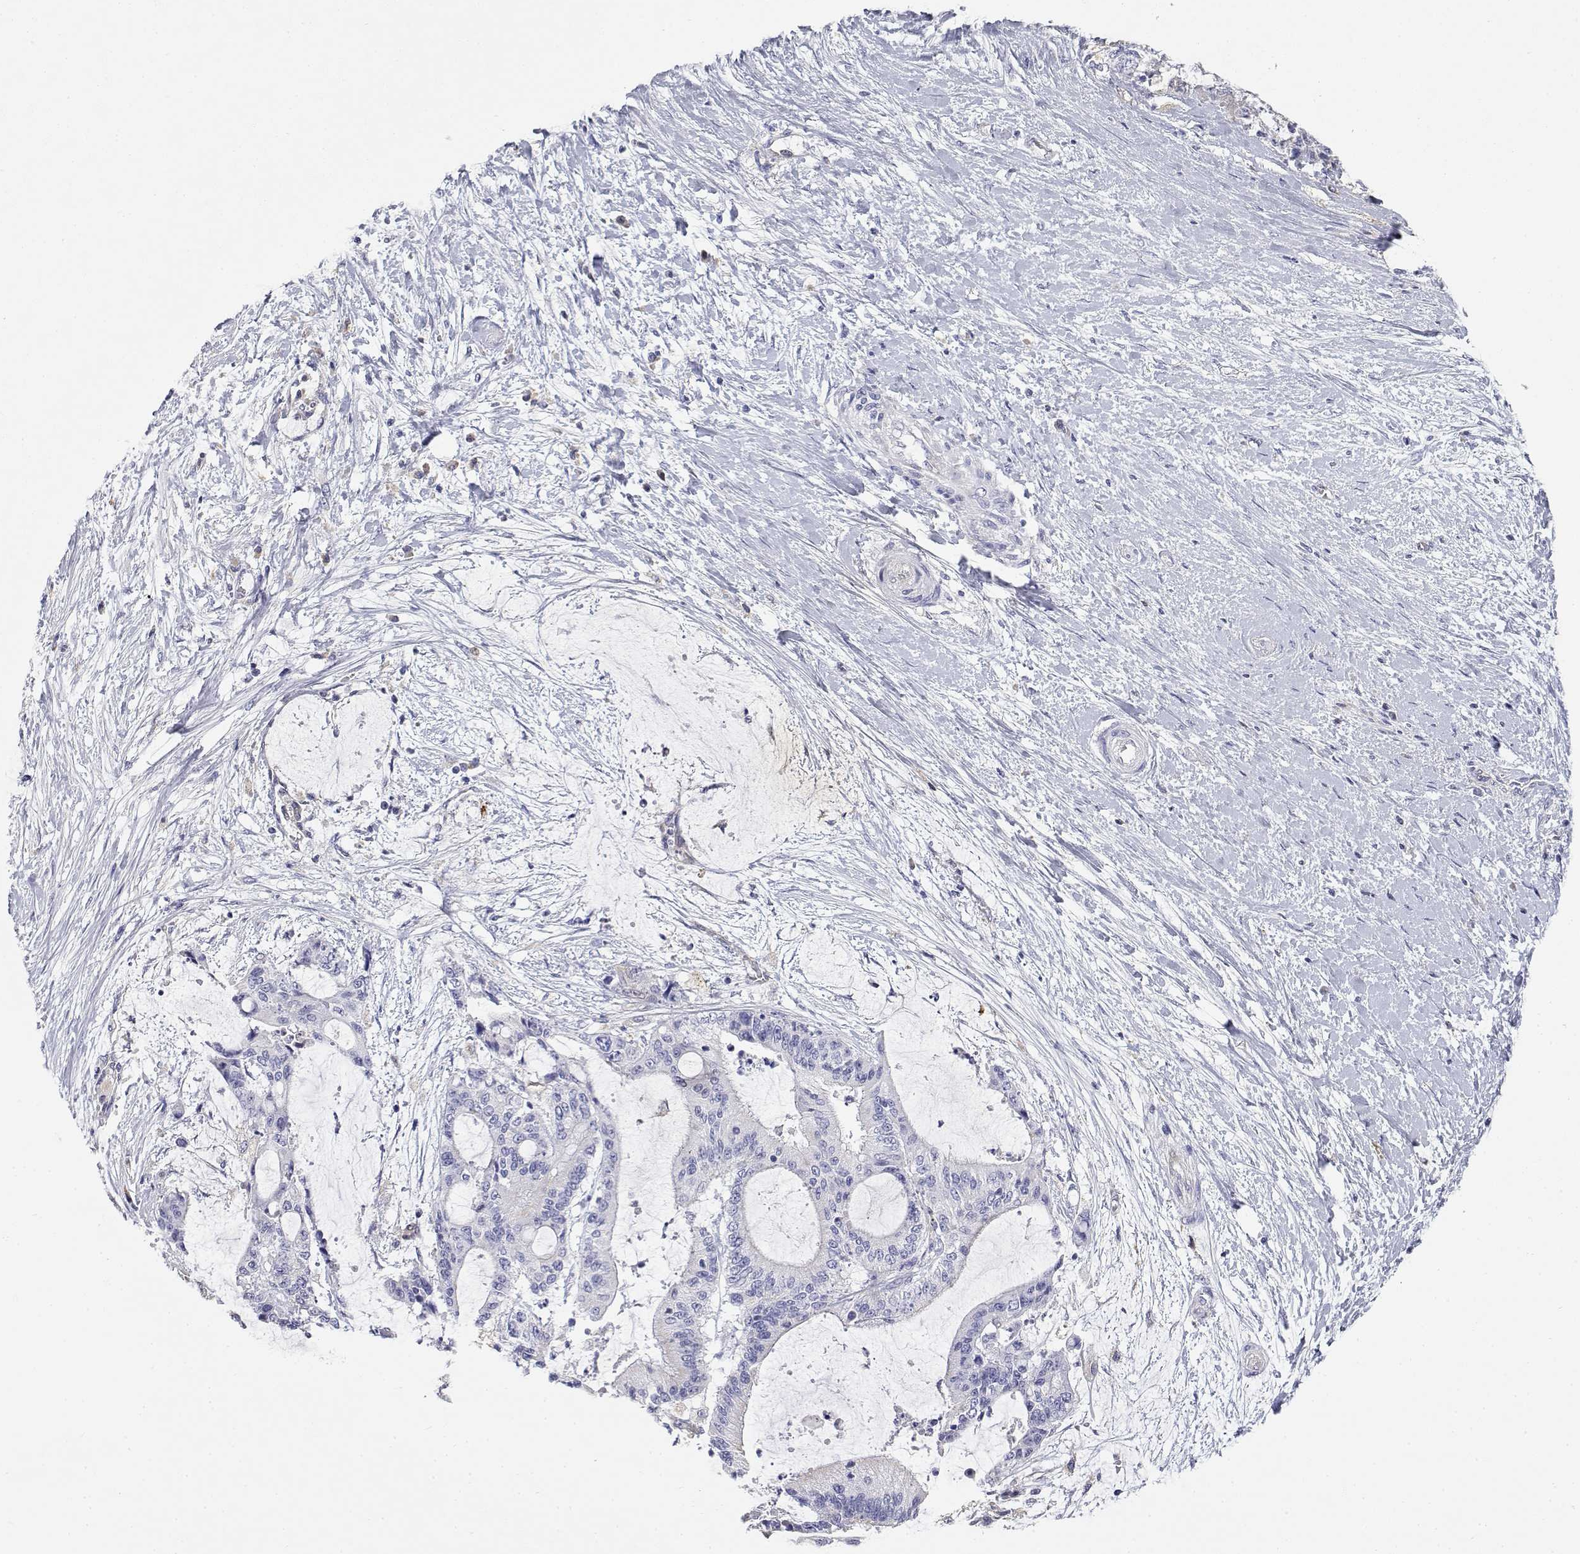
{"staining": {"intensity": "negative", "quantity": "none", "location": "none"}, "tissue": "liver cancer", "cell_type": "Tumor cells", "image_type": "cancer", "snomed": [{"axis": "morphology", "description": "Cholangiocarcinoma"}, {"axis": "topography", "description": "Liver"}], "caption": "An immunohistochemistry image of liver cancer is shown. There is no staining in tumor cells of liver cancer.", "gene": "ADA", "patient": {"sex": "female", "age": 73}}